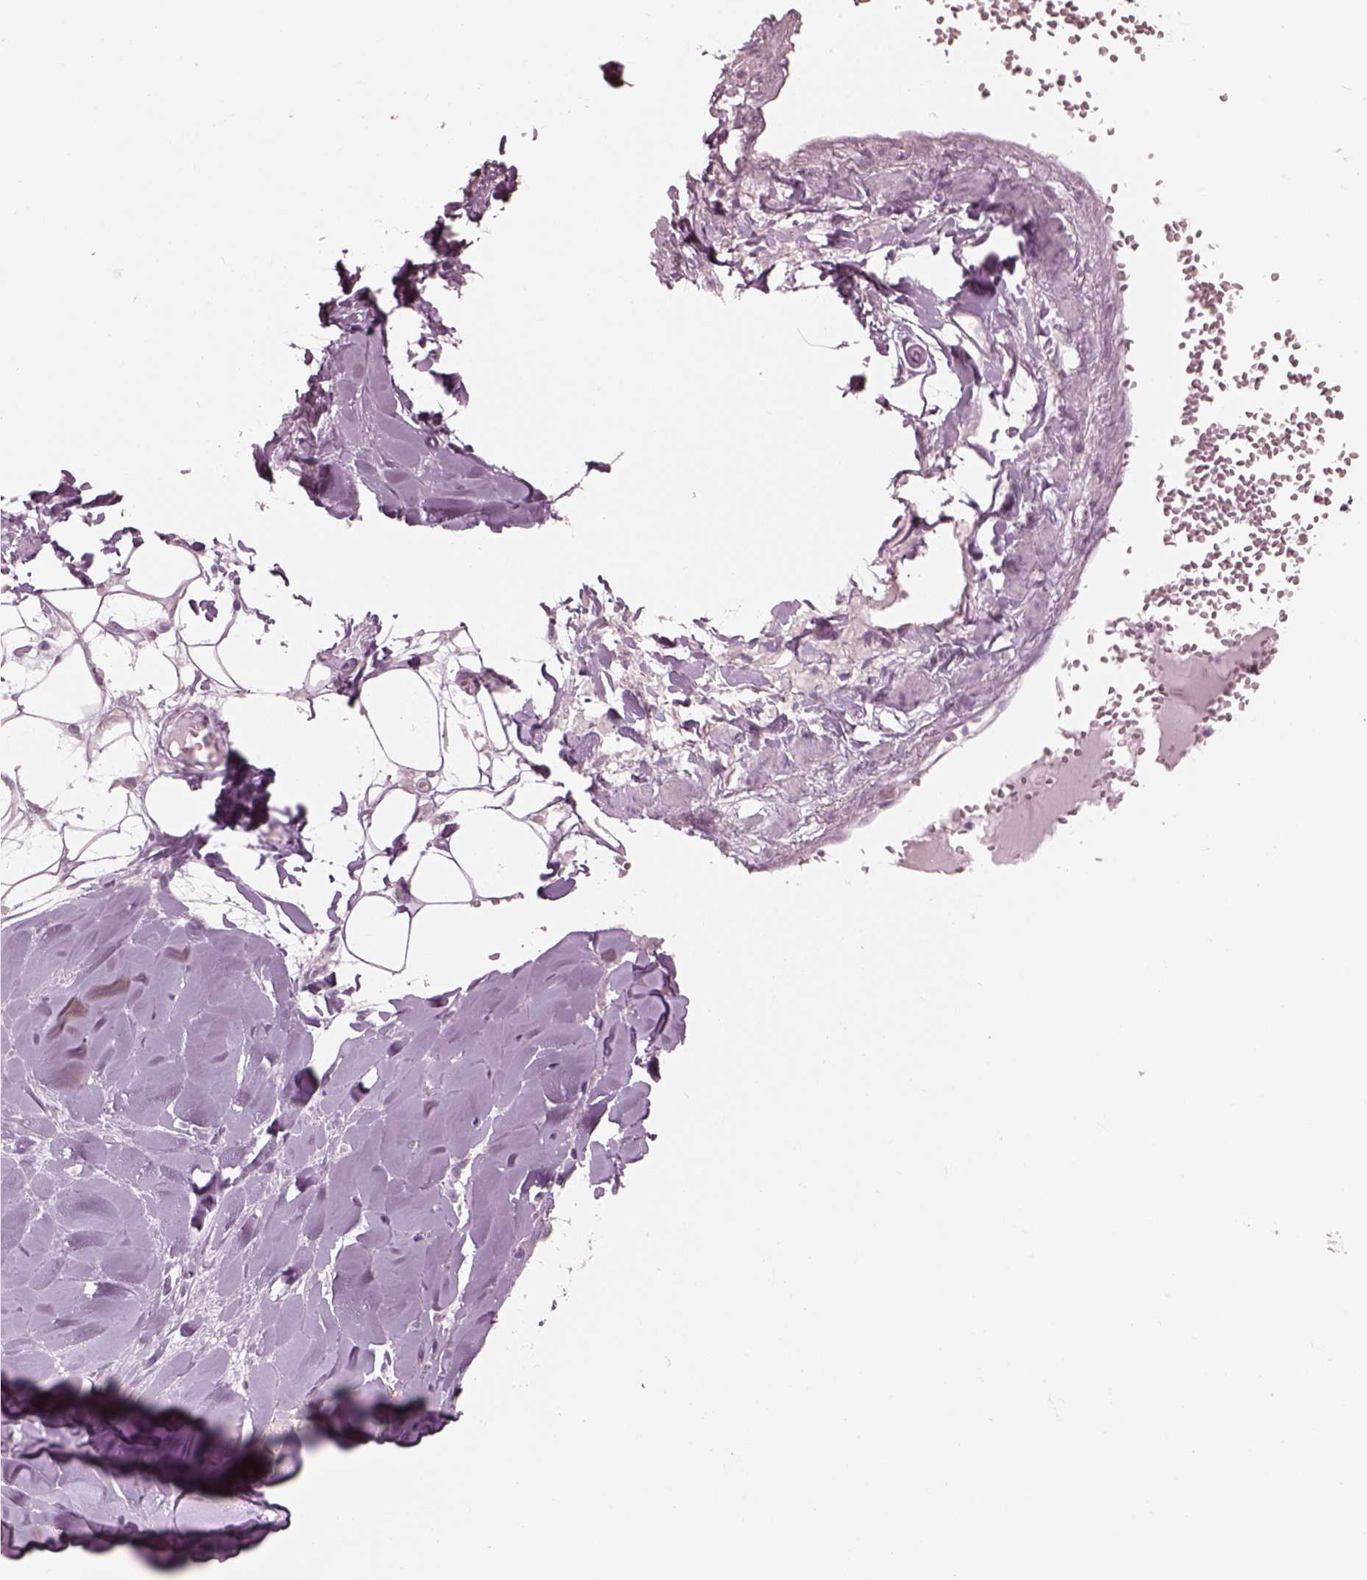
{"staining": {"intensity": "negative", "quantity": "none", "location": "none"}, "tissue": "adipose tissue", "cell_type": "Adipocytes", "image_type": "normal", "snomed": [{"axis": "morphology", "description": "Normal tissue, NOS"}, {"axis": "morphology", "description": "Squamous cell carcinoma, NOS"}, {"axis": "topography", "description": "Cartilage tissue"}, {"axis": "topography", "description": "Bronchus"}, {"axis": "topography", "description": "Lung"}], "caption": "Adipocytes are negative for protein expression in benign human adipose tissue. Nuclei are stained in blue.", "gene": "KRTAP24", "patient": {"sex": "male", "age": 66}}